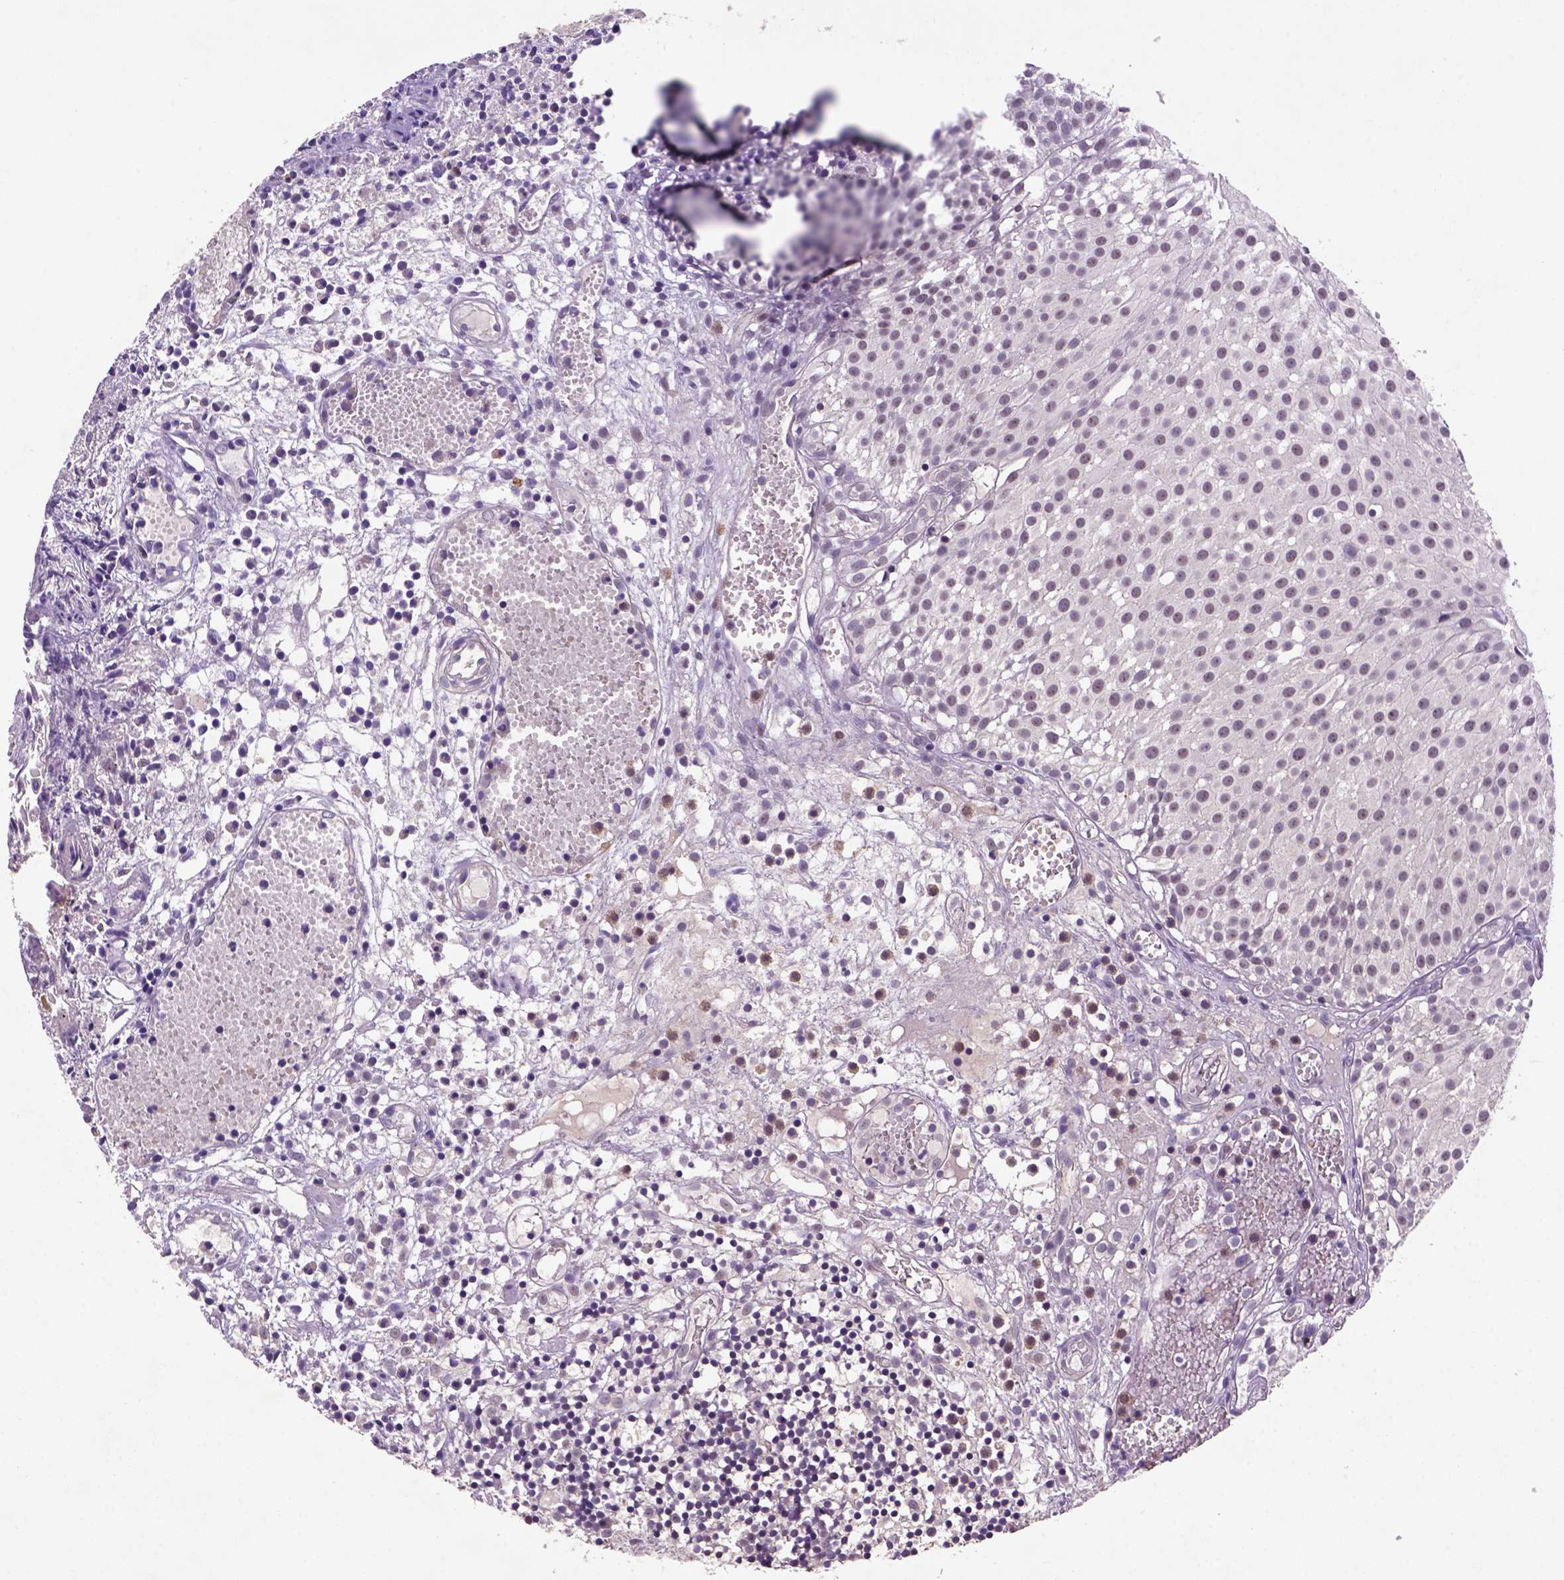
{"staining": {"intensity": "weak", "quantity": "25%-75%", "location": "nuclear"}, "tissue": "urothelial cancer", "cell_type": "Tumor cells", "image_type": "cancer", "snomed": [{"axis": "morphology", "description": "Urothelial carcinoma, Low grade"}, {"axis": "topography", "description": "Urinary bladder"}], "caption": "A brown stain shows weak nuclear expression of a protein in human urothelial cancer tumor cells.", "gene": "SCML4", "patient": {"sex": "male", "age": 79}}